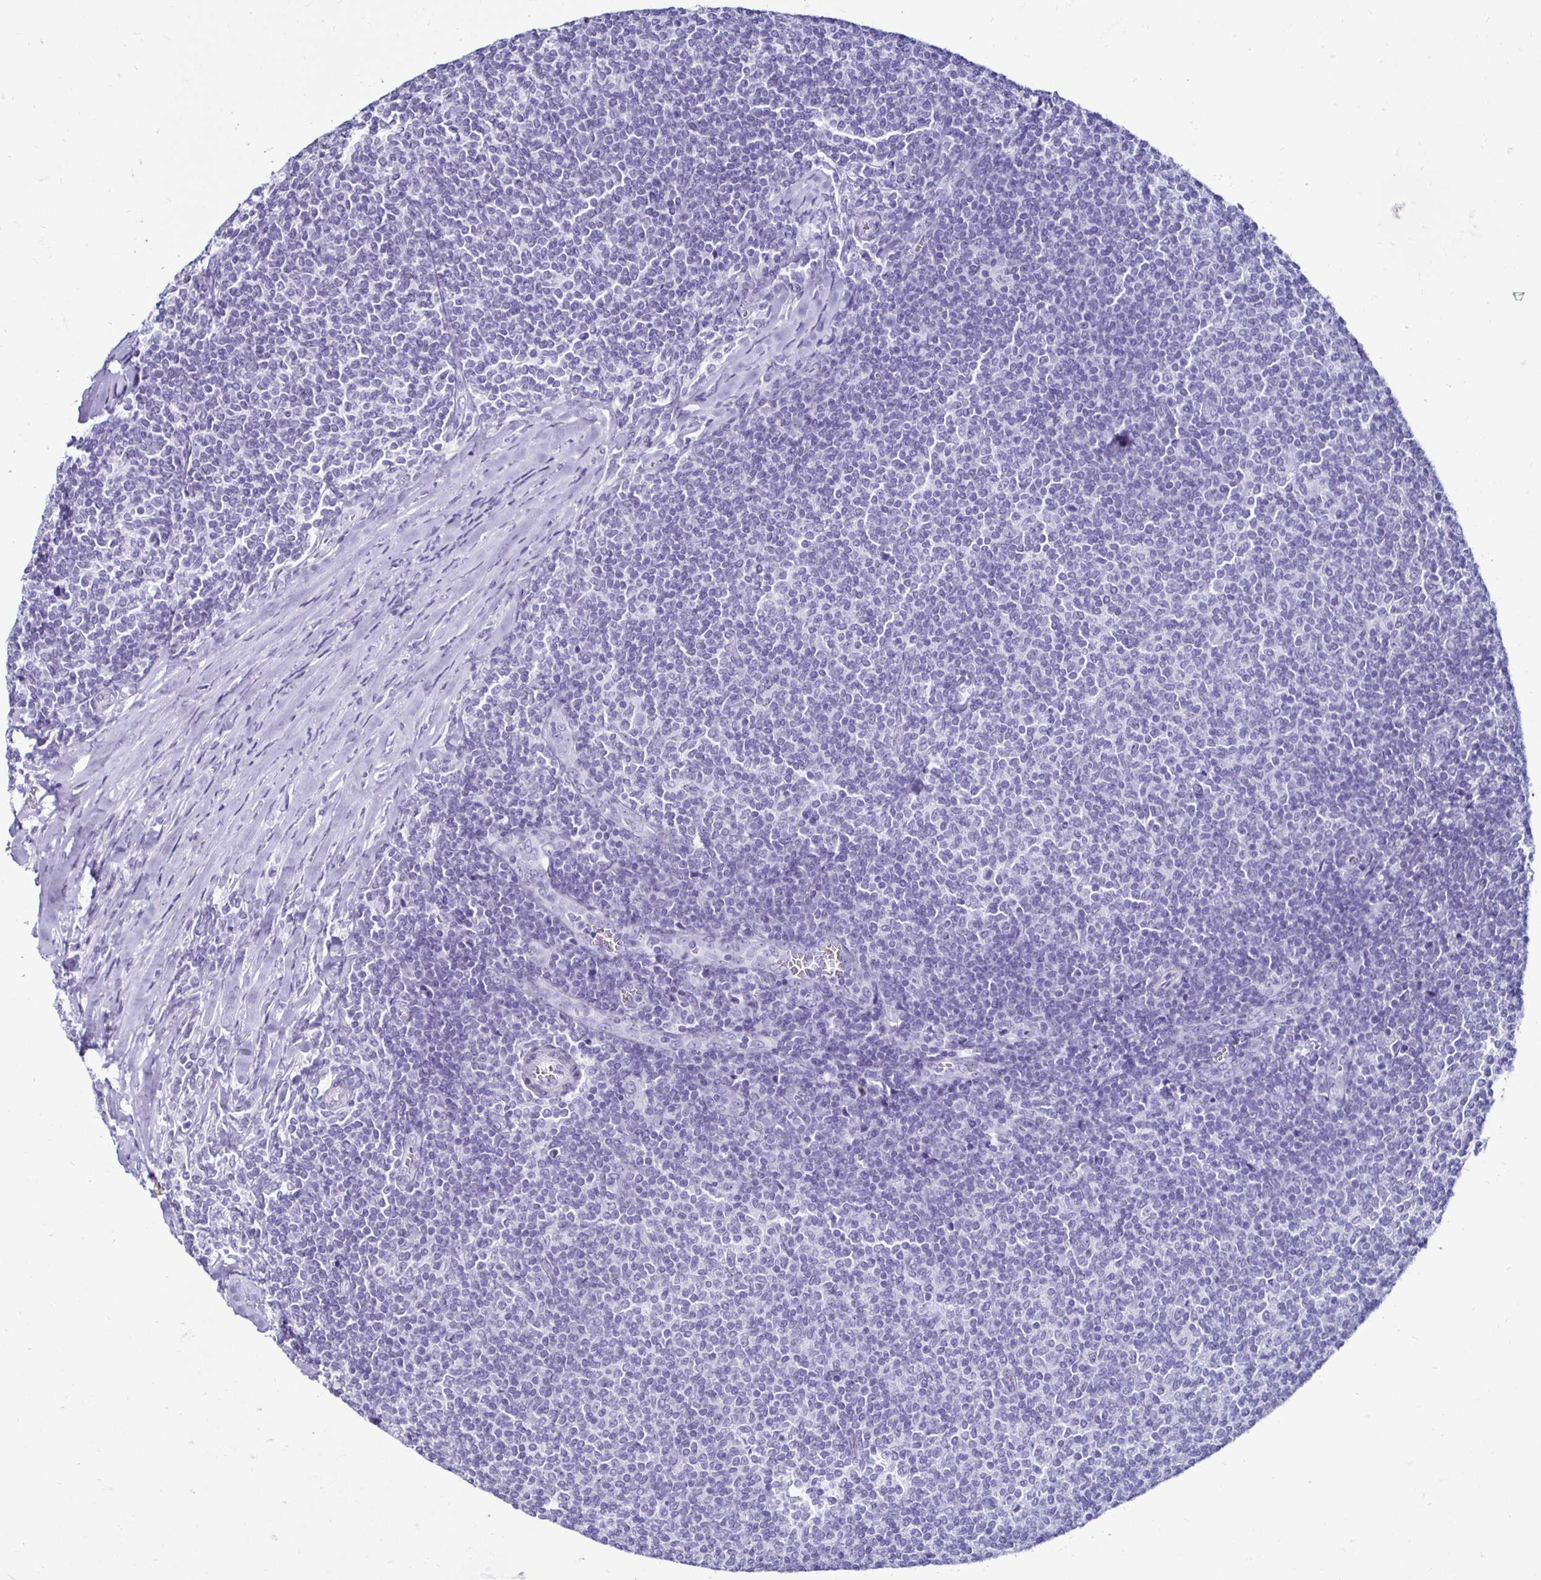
{"staining": {"intensity": "negative", "quantity": "none", "location": "none"}, "tissue": "lymphoma", "cell_type": "Tumor cells", "image_type": "cancer", "snomed": [{"axis": "morphology", "description": "Malignant lymphoma, non-Hodgkin's type, Low grade"}, {"axis": "topography", "description": "Lymph node"}], "caption": "Lymphoma was stained to show a protein in brown. There is no significant positivity in tumor cells.", "gene": "RHBDL3", "patient": {"sex": "male", "age": 52}}